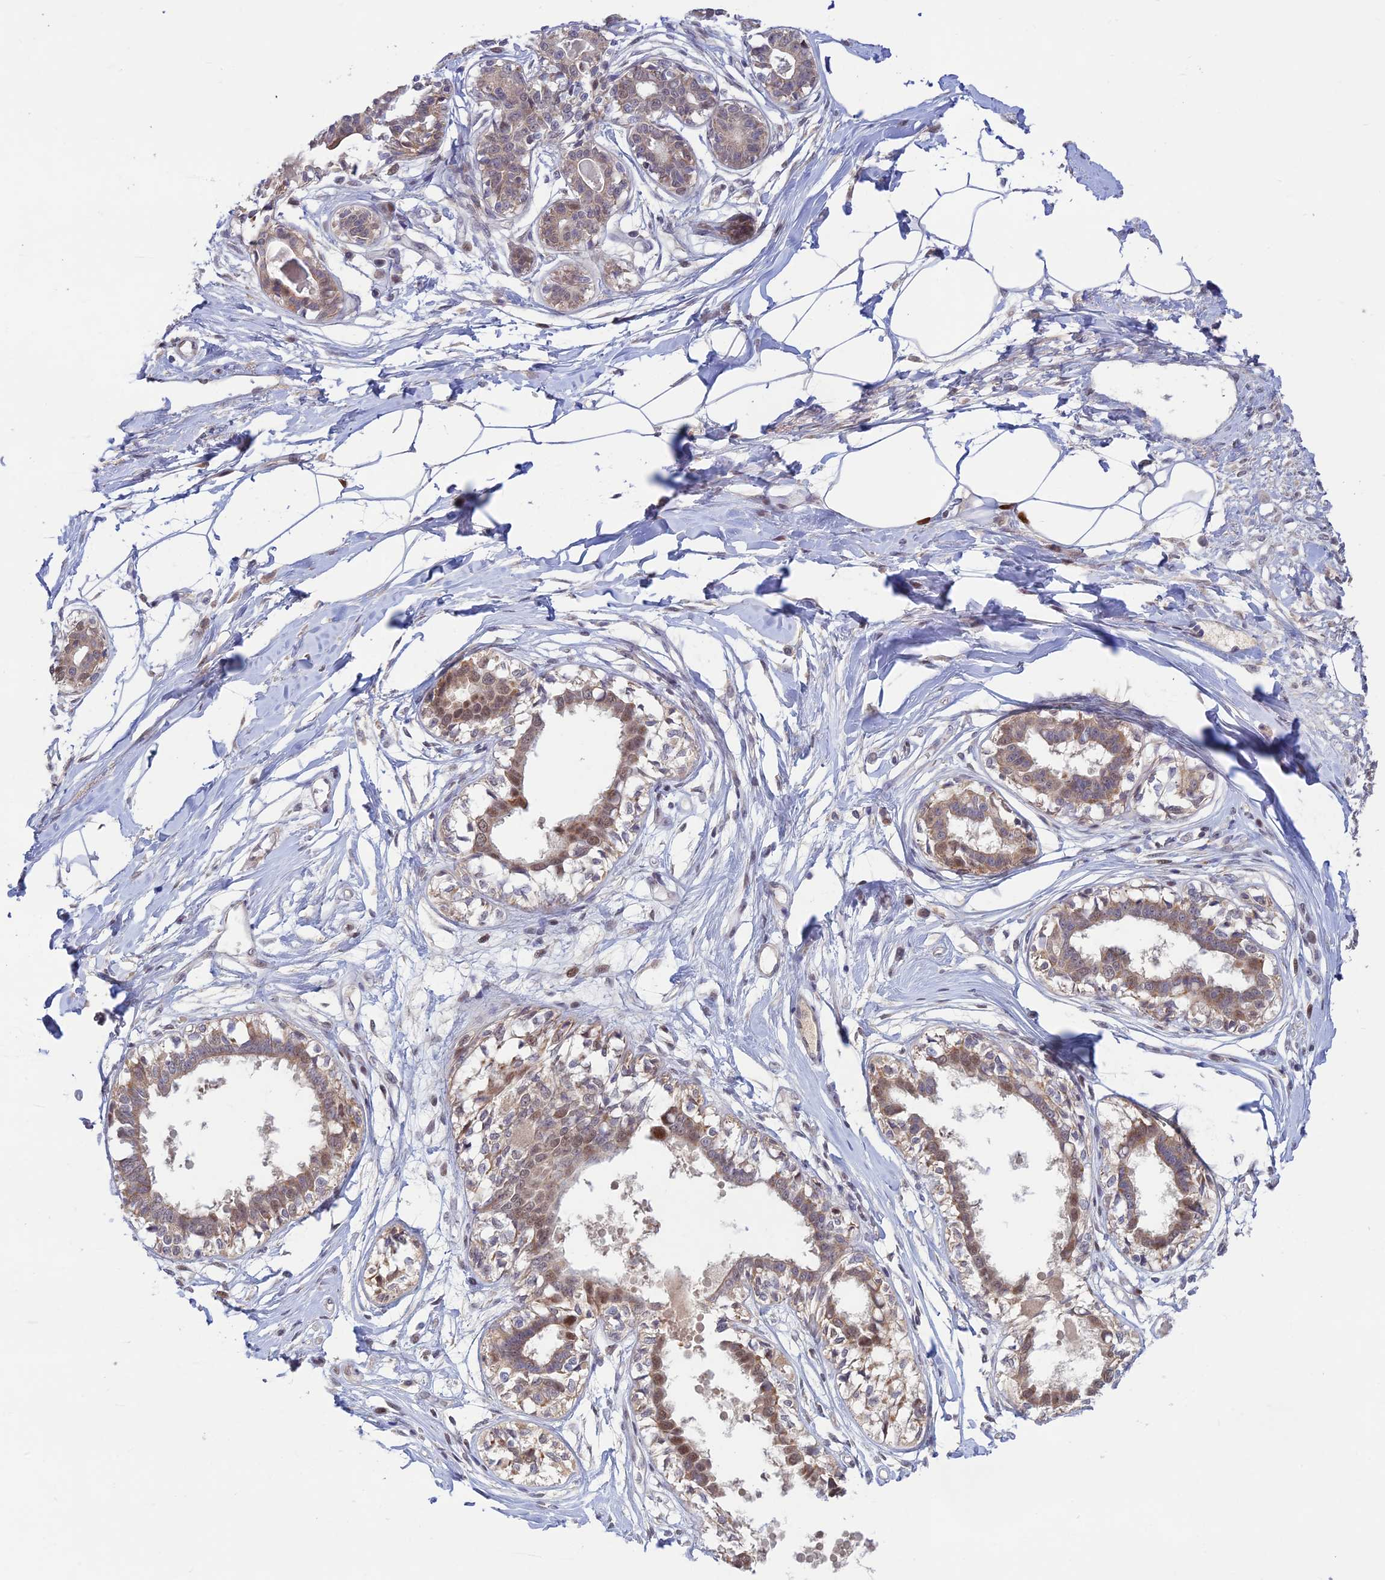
{"staining": {"intensity": "negative", "quantity": "none", "location": "none"}, "tissue": "breast", "cell_type": "Adipocytes", "image_type": "normal", "snomed": [{"axis": "morphology", "description": "Normal tissue, NOS"}, {"axis": "topography", "description": "Breast"}], "caption": "Immunohistochemistry (IHC) image of benign breast: human breast stained with DAB demonstrates no significant protein positivity in adipocytes. Brightfield microscopy of immunohistochemistry stained with DAB (3,3'-diaminobenzidine) (brown) and hematoxylin (blue), captured at high magnification.", "gene": "FASTKD5", "patient": {"sex": "female", "age": 45}}